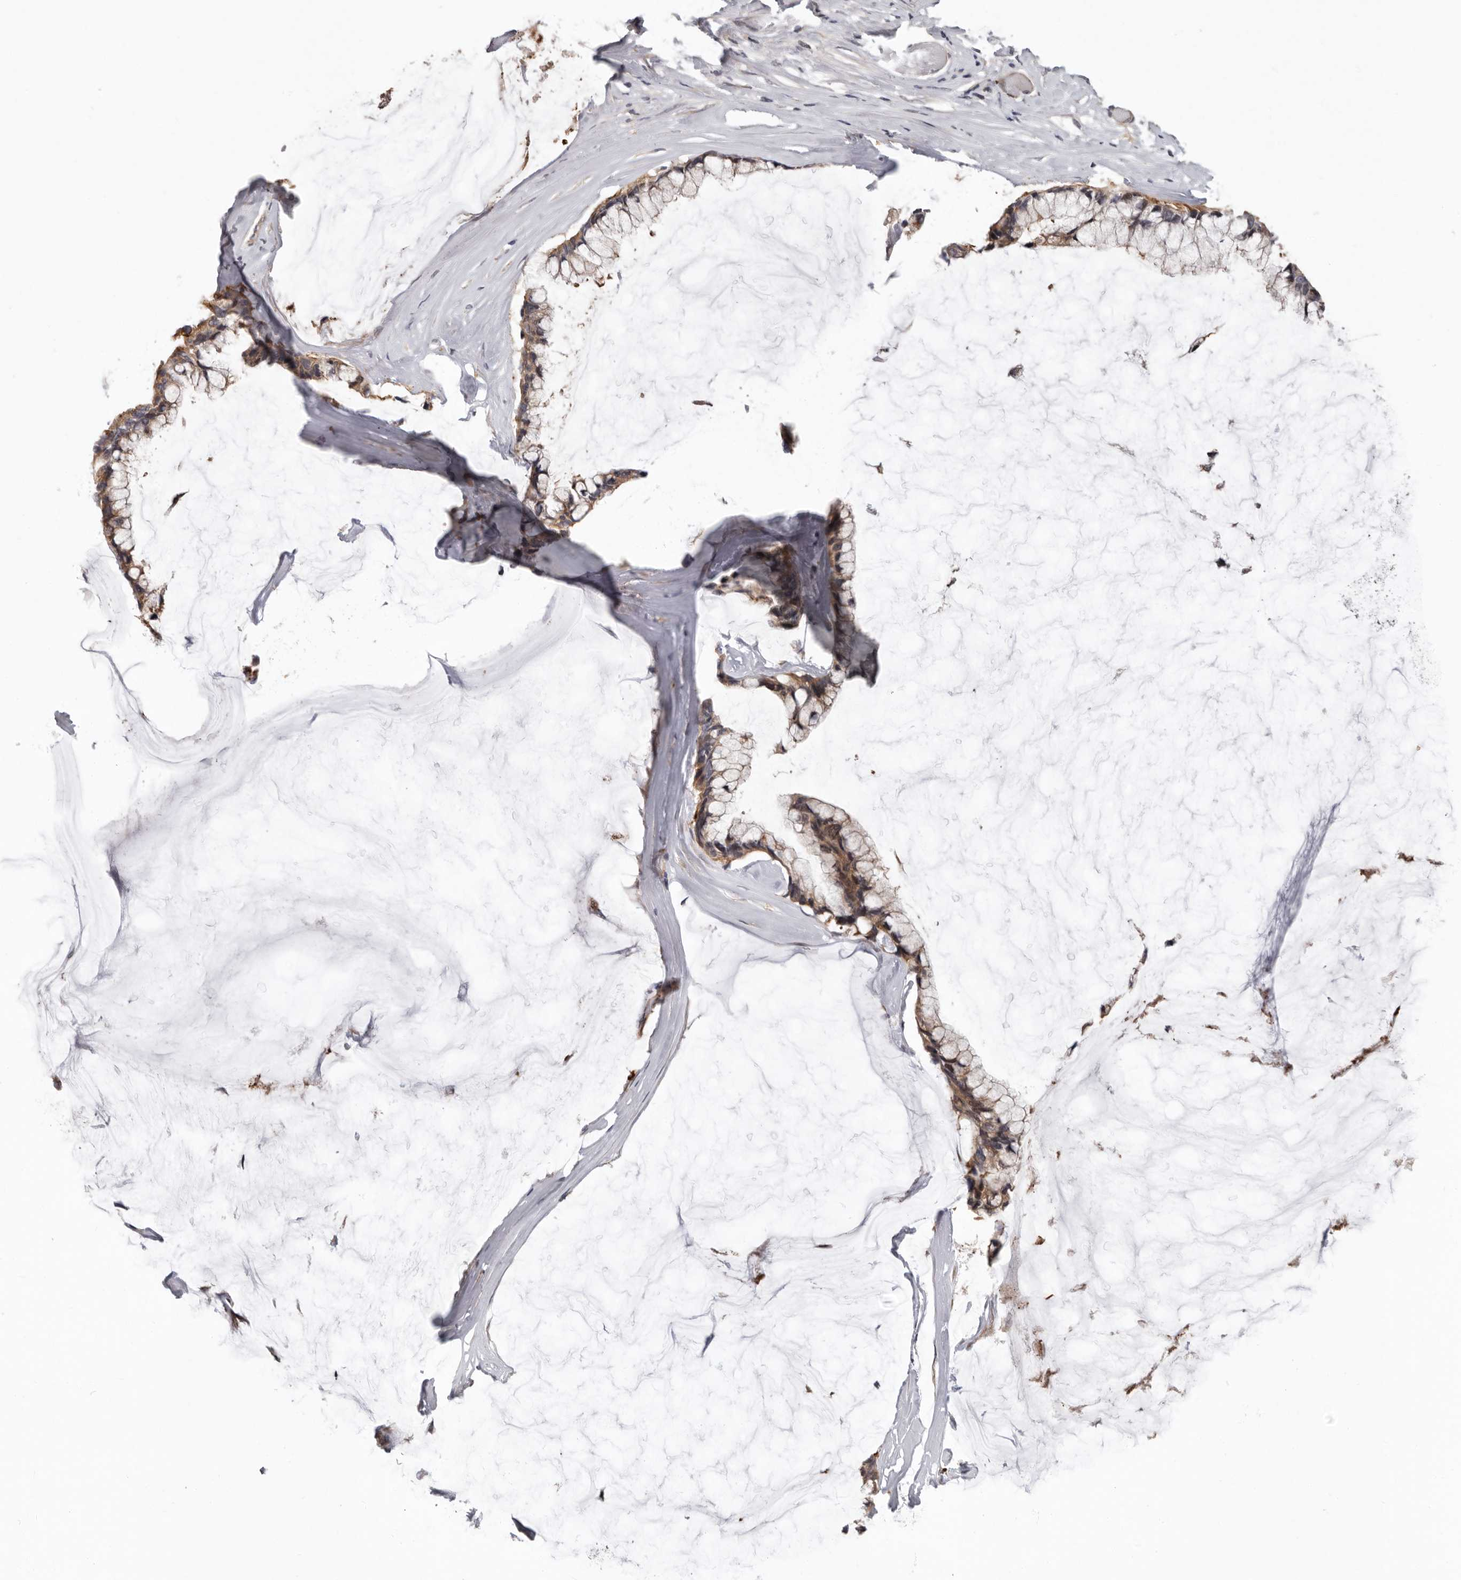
{"staining": {"intensity": "weak", "quantity": ">75%", "location": "cytoplasmic/membranous"}, "tissue": "ovarian cancer", "cell_type": "Tumor cells", "image_type": "cancer", "snomed": [{"axis": "morphology", "description": "Cystadenocarcinoma, mucinous, NOS"}, {"axis": "topography", "description": "Ovary"}], "caption": "This histopathology image reveals ovarian cancer stained with IHC to label a protein in brown. The cytoplasmic/membranous of tumor cells show weak positivity for the protein. Nuclei are counter-stained blue.", "gene": "FGFR4", "patient": {"sex": "female", "age": 39}}